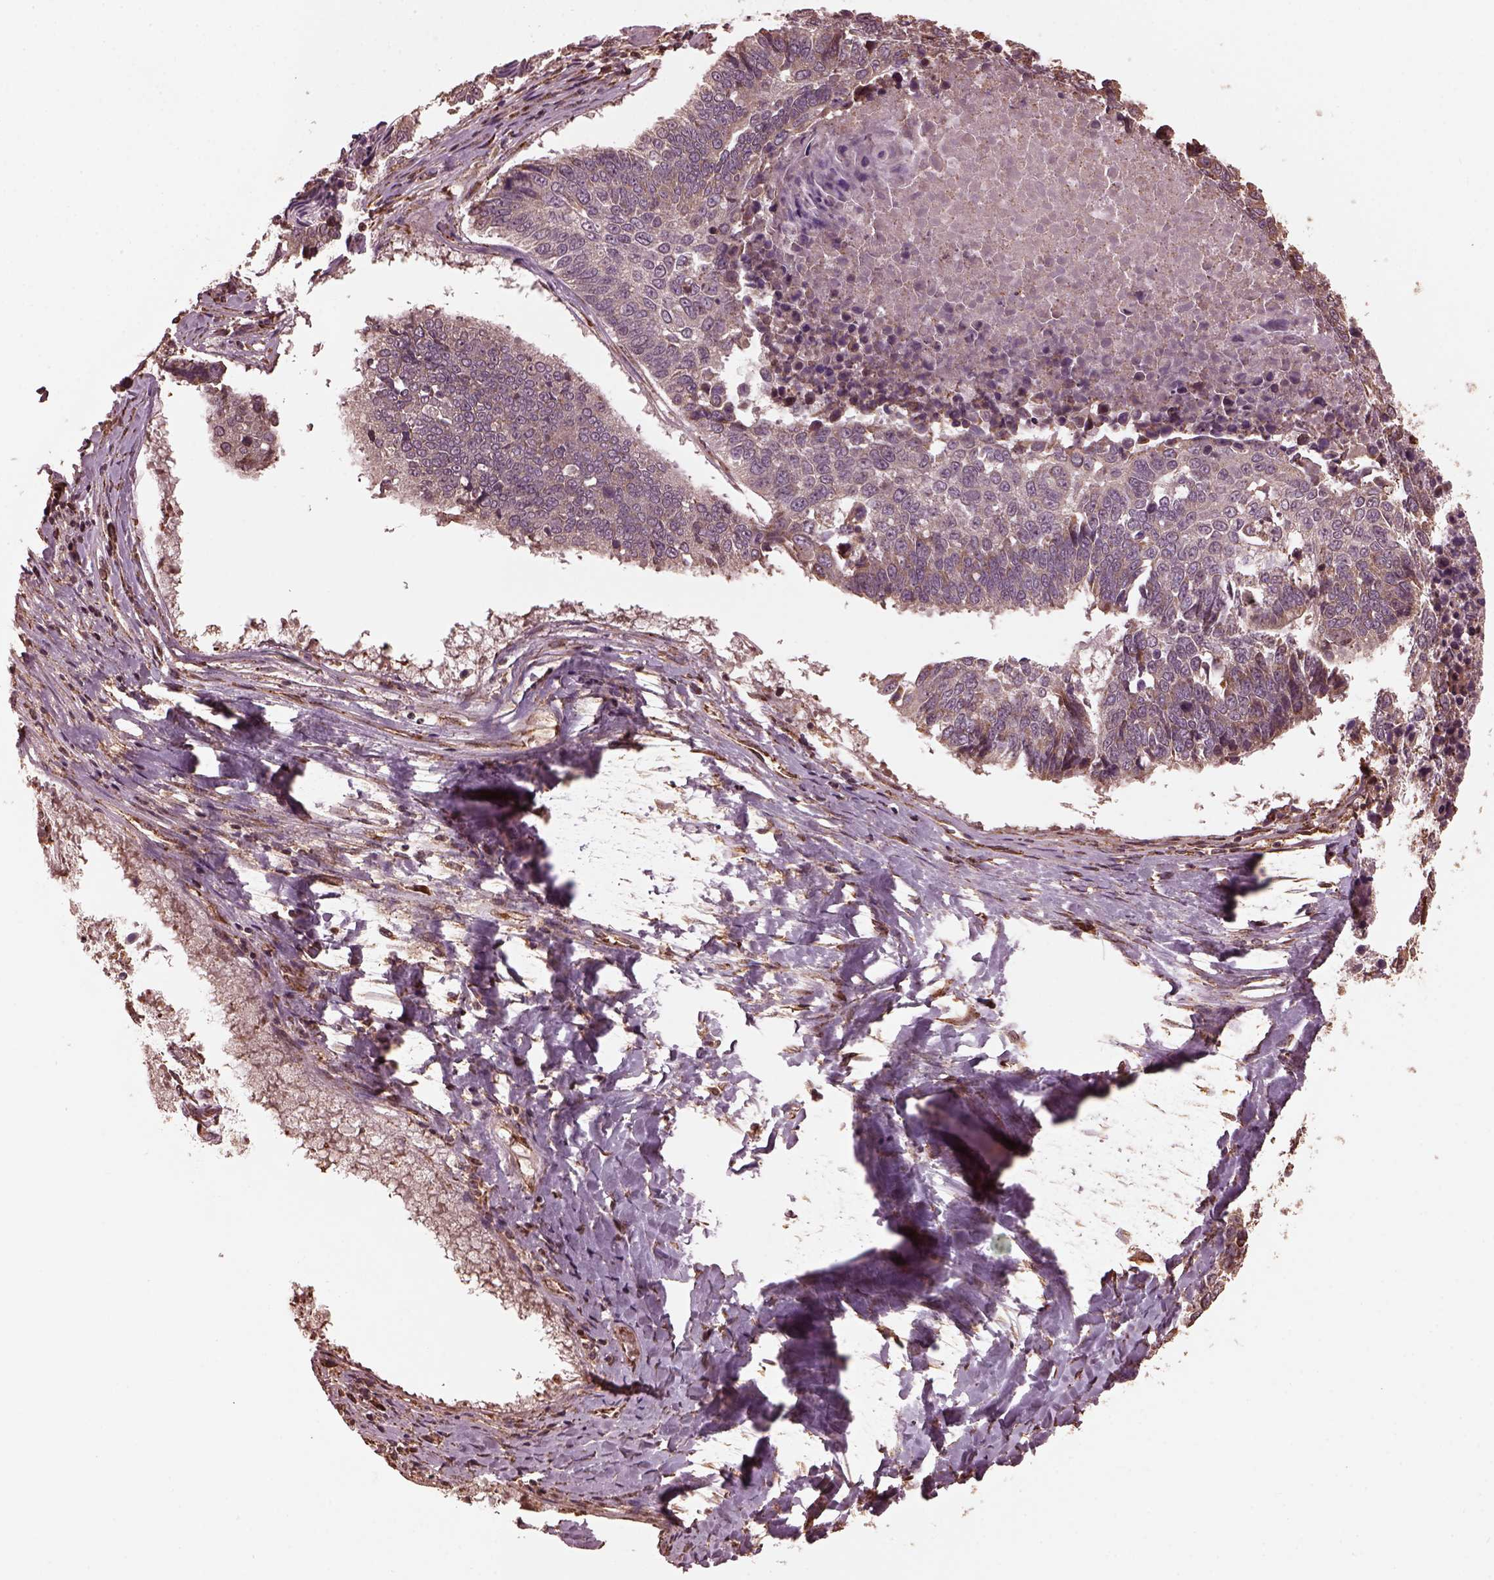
{"staining": {"intensity": "weak", "quantity": "<25%", "location": "cytoplasmic/membranous"}, "tissue": "lung cancer", "cell_type": "Tumor cells", "image_type": "cancer", "snomed": [{"axis": "morphology", "description": "Squamous cell carcinoma, NOS"}, {"axis": "topography", "description": "Lung"}], "caption": "Immunohistochemistry (IHC) of lung squamous cell carcinoma exhibits no positivity in tumor cells. (Stains: DAB immunohistochemistry (IHC) with hematoxylin counter stain, Microscopy: brightfield microscopy at high magnification).", "gene": "ZNF292", "patient": {"sex": "male", "age": 73}}